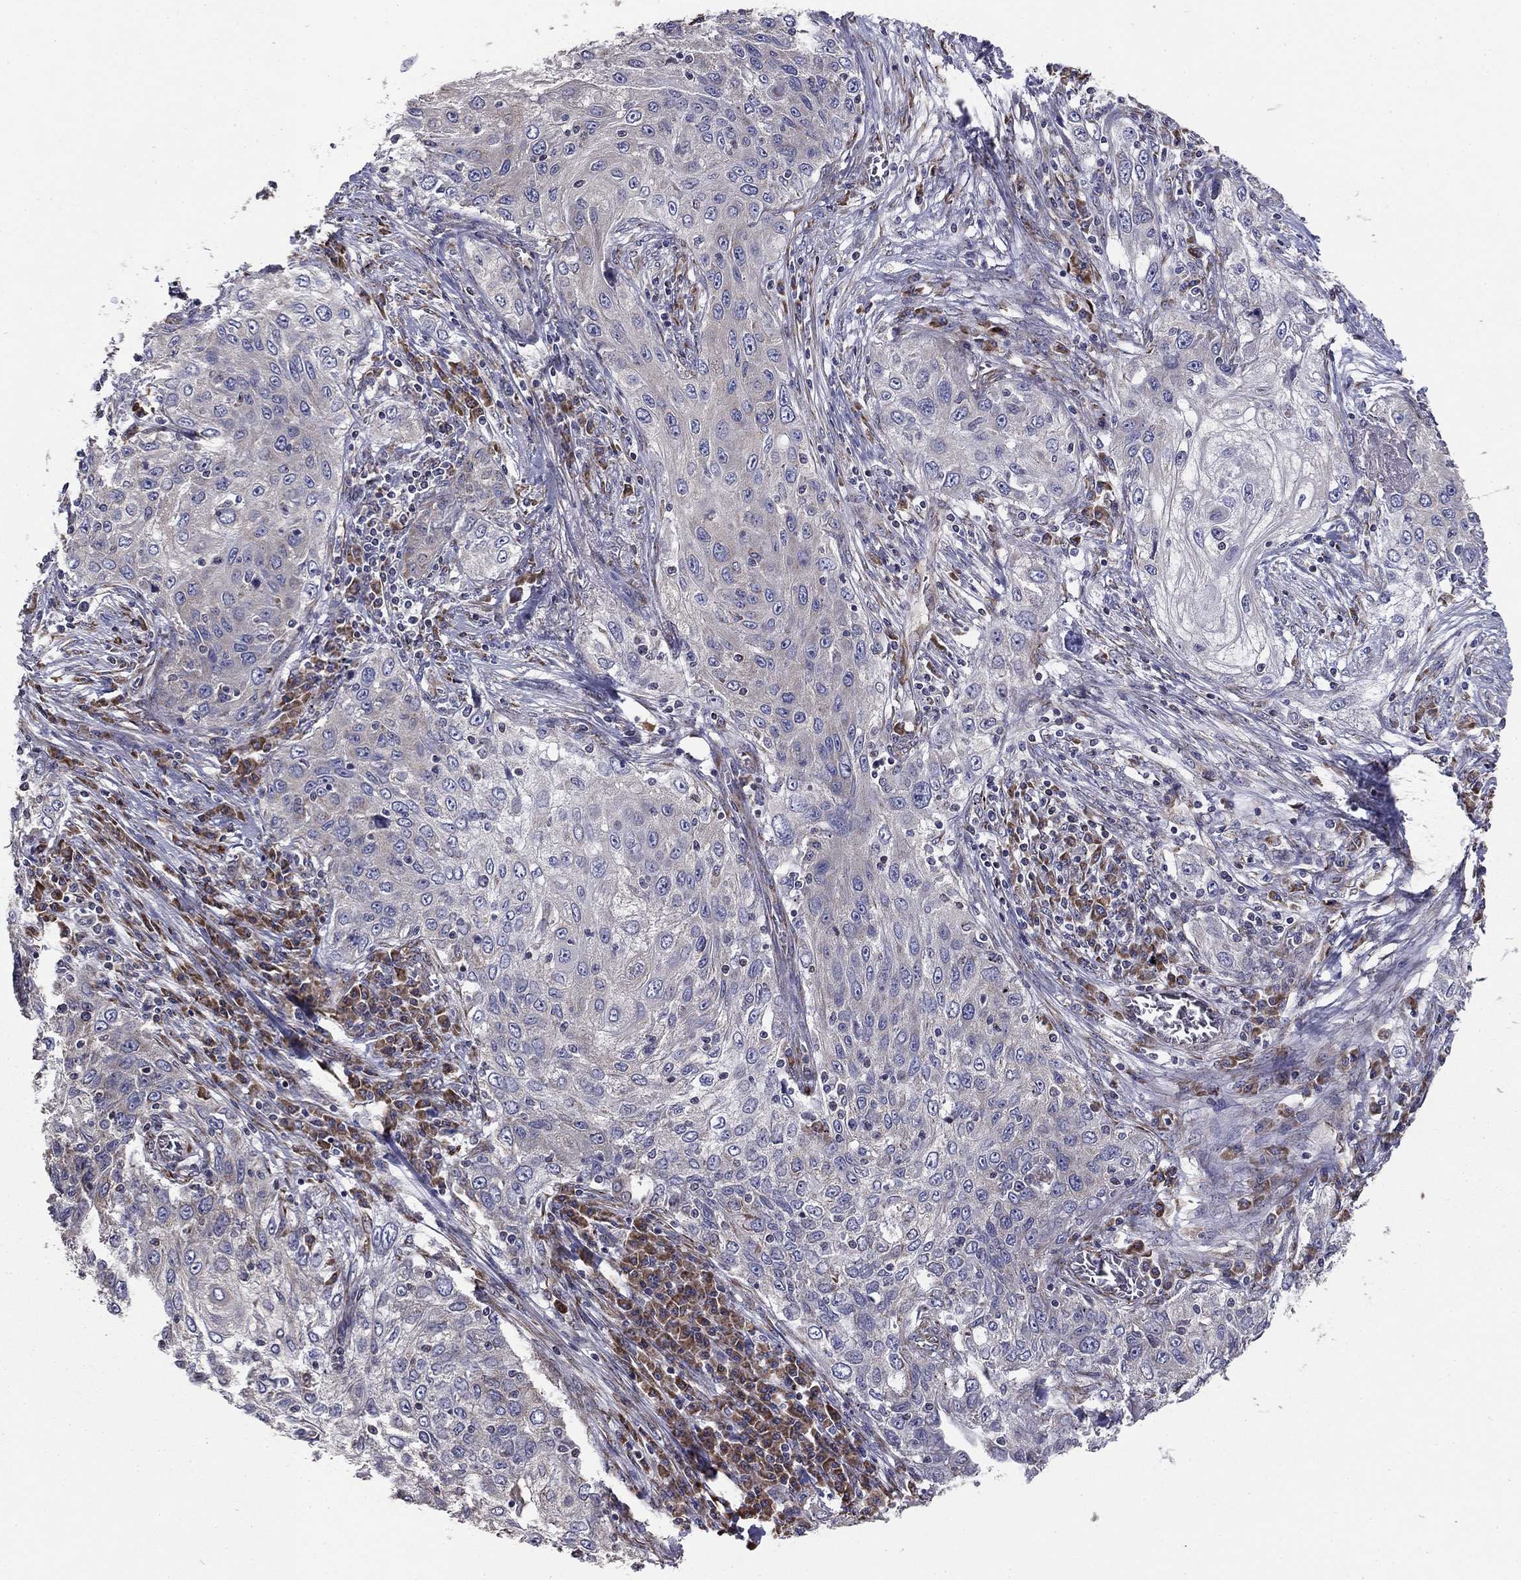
{"staining": {"intensity": "negative", "quantity": "none", "location": "none"}, "tissue": "lung cancer", "cell_type": "Tumor cells", "image_type": "cancer", "snomed": [{"axis": "morphology", "description": "Squamous cell carcinoma, NOS"}, {"axis": "topography", "description": "Lung"}], "caption": "This is a histopathology image of IHC staining of lung cancer, which shows no positivity in tumor cells.", "gene": "NKIRAS1", "patient": {"sex": "female", "age": 69}}